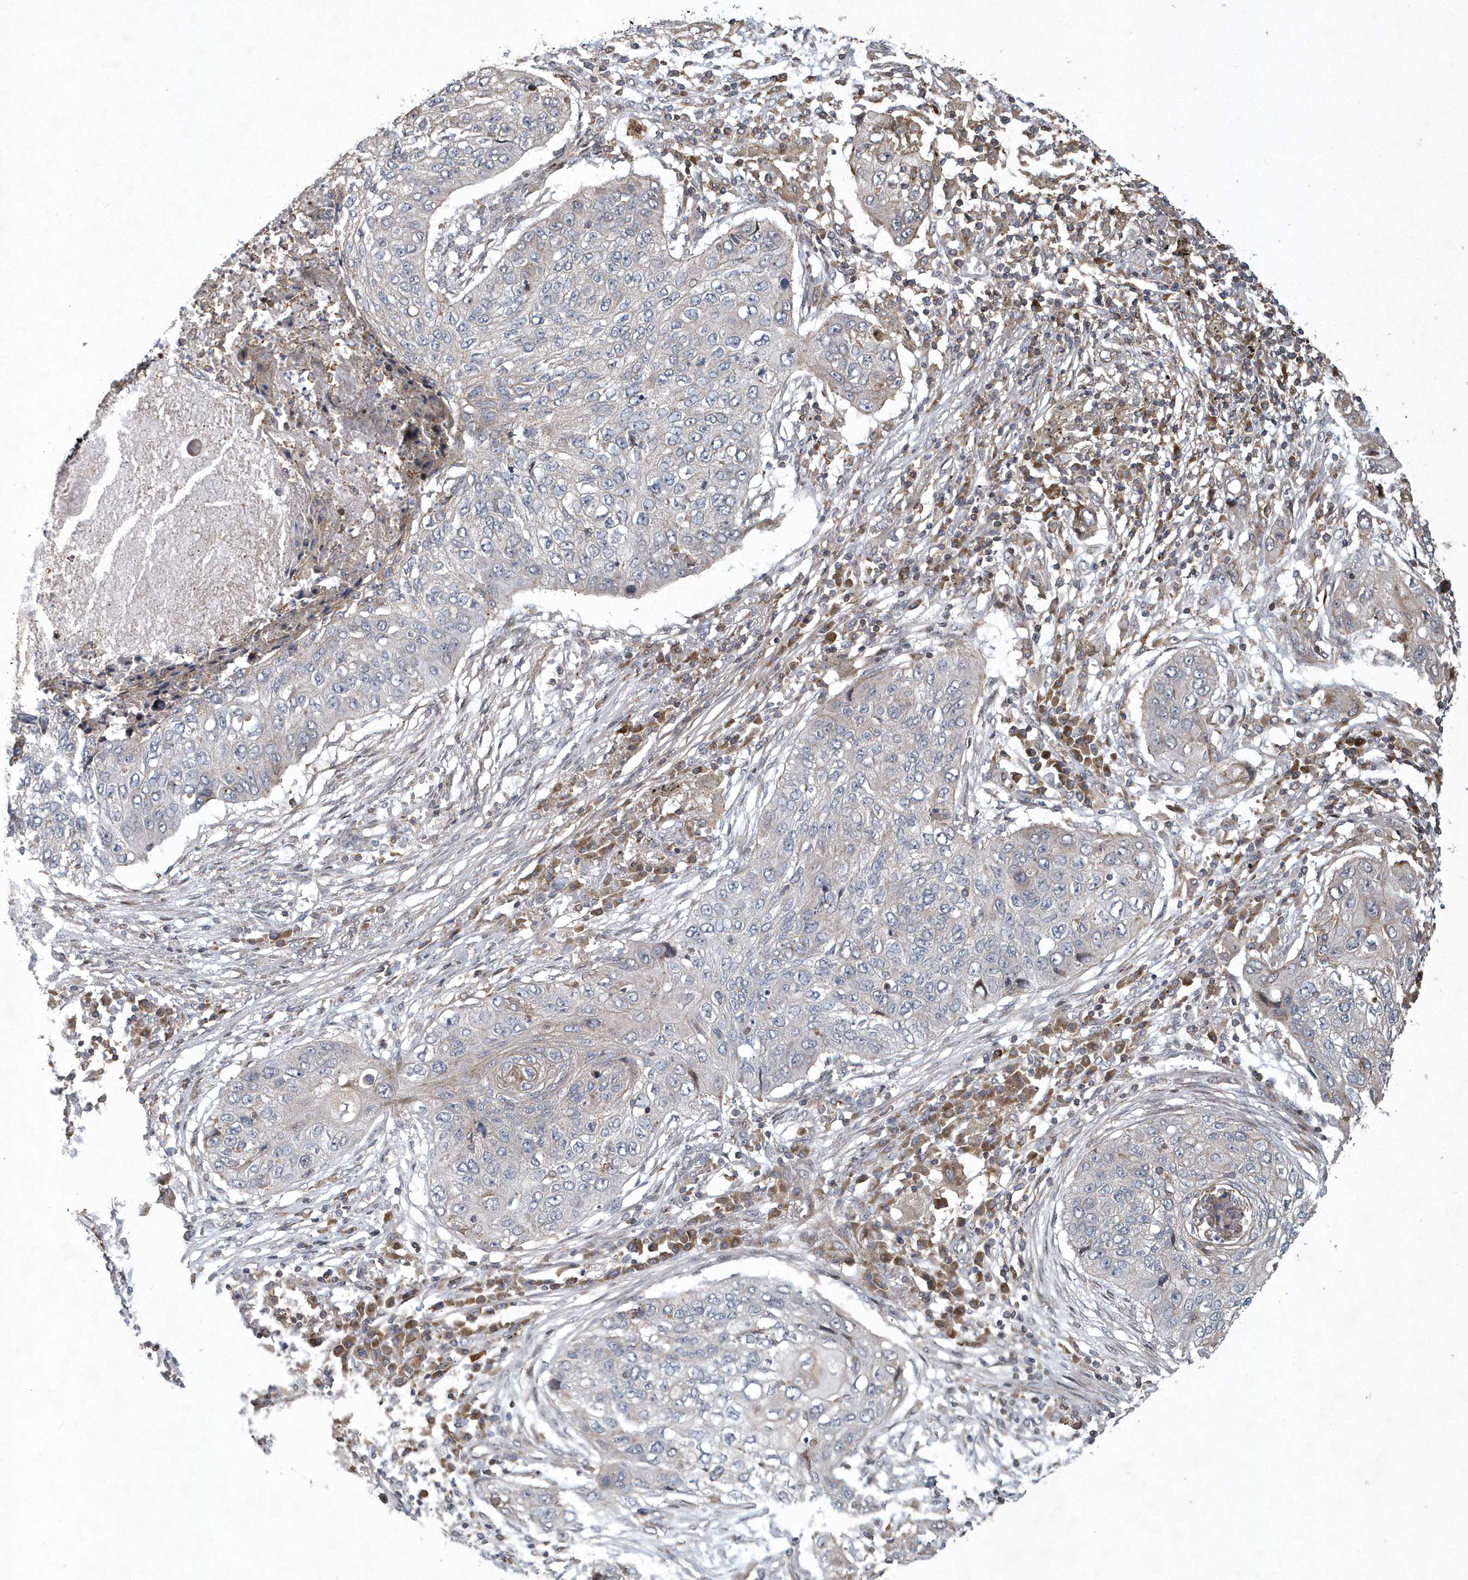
{"staining": {"intensity": "negative", "quantity": "none", "location": "none"}, "tissue": "lung cancer", "cell_type": "Tumor cells", "image_type": "cancer", "snomed": [{"axis": "morphology", "description": "Squamous cell carcinoma, NOS"}, {"axis": "topography", "description": "Lung"}], "caption": "Squamous cell carcinoma (lung) stained for a protein using immunohistochemistry (IHC) exhibits no staining tumor cells.", "gene": "N4BP2", "patient": {"sex": "female", "age": 63}}